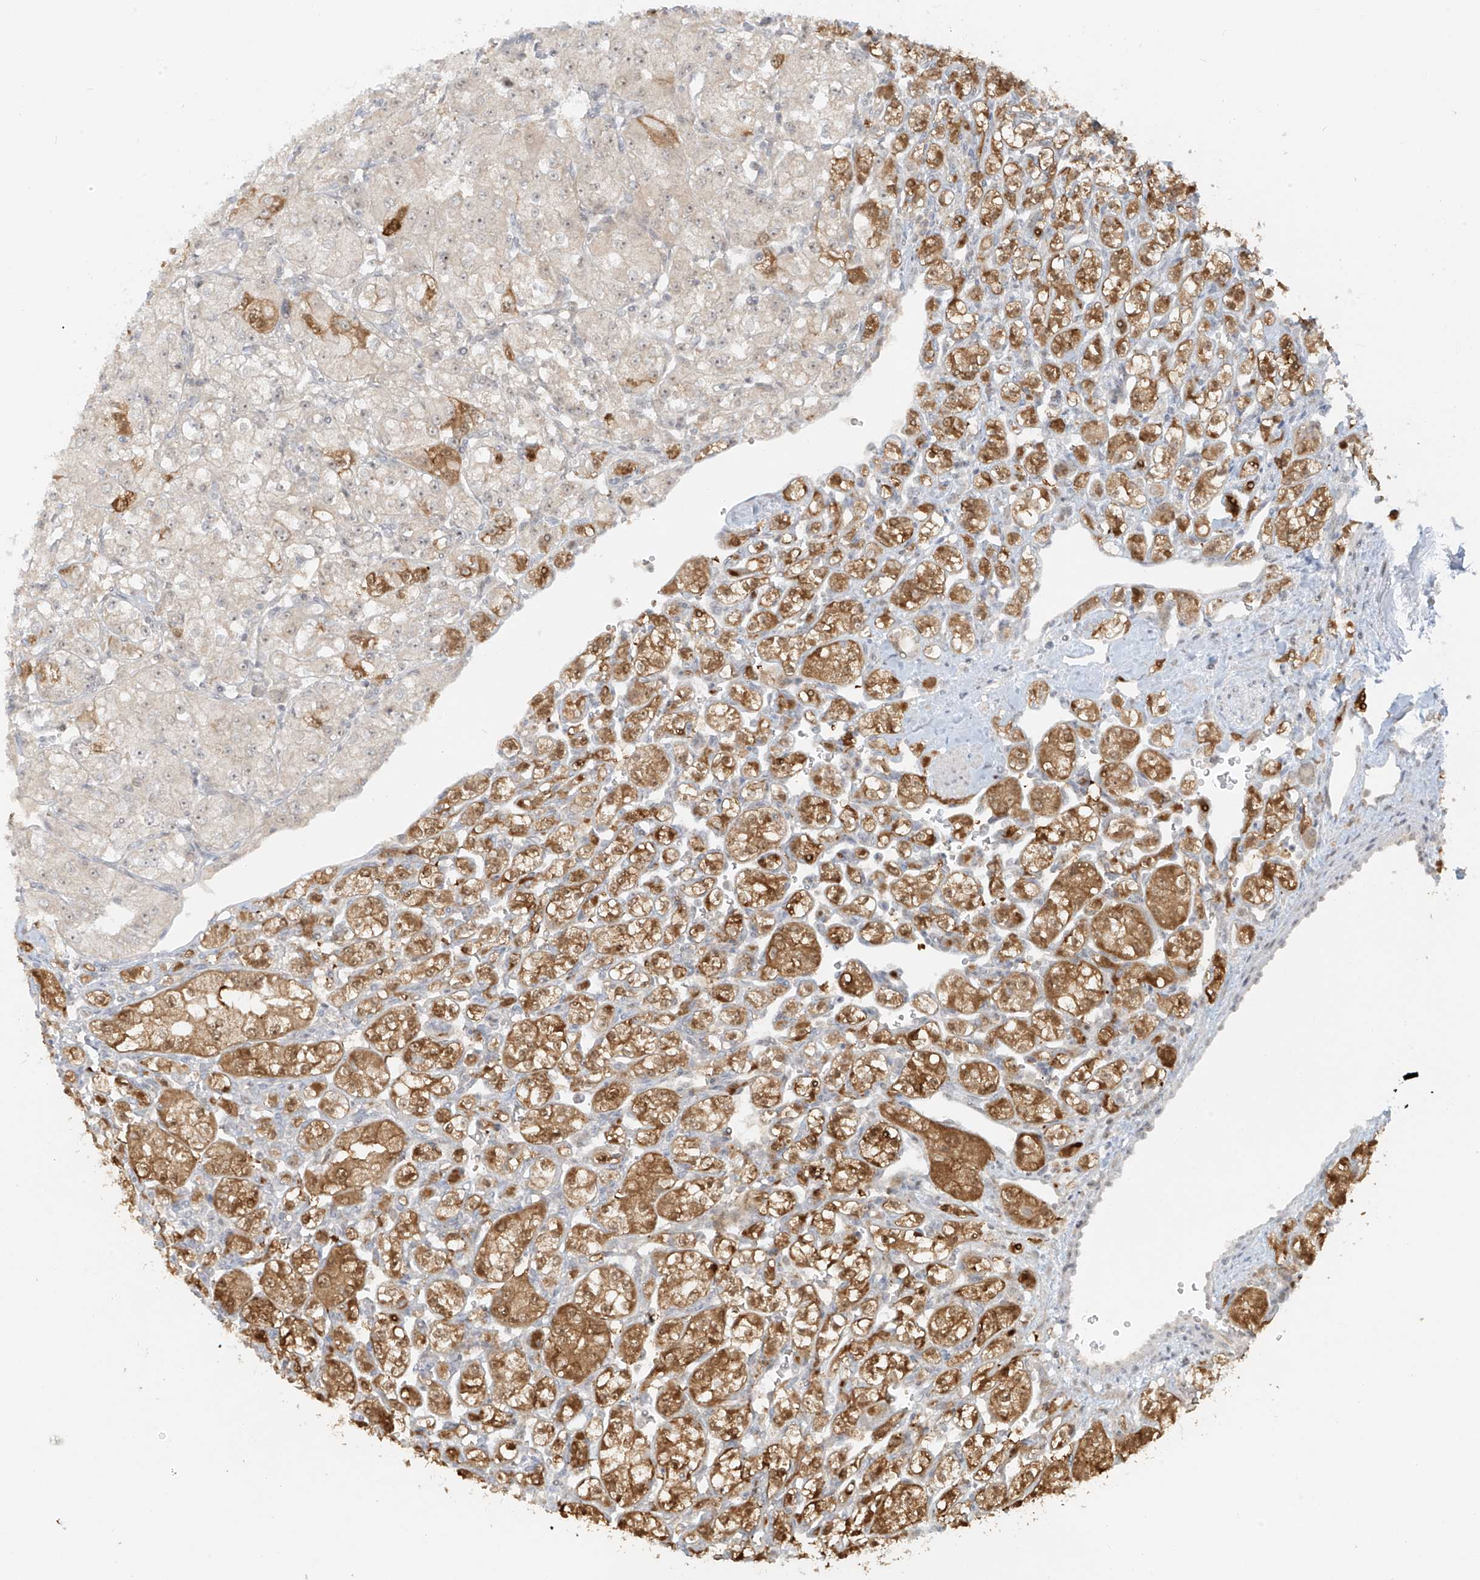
{"staining": {"intensity": "moderate", "quantity": ">75%", "location": "cytoplasmic/membranous"}, "tissue": "renal cancer", "cell_type": "Tumor cells", "image_type": "cancer", "snomed": [{"axis": "morphology", "description": "Adenocarcinoma, NOS"}, {"axis": "topography", "description": "Kidney"}], "caption": "Immunohistochemistry (DAB (3,3'-diaminobenzidine)) staining of human renal cancer displays moderate cytoplasmic/membranous protein staining in approximately >75% of tumor cells. Nuclei are stained in blue.", "gene": "MIPEP", "patient": {"sex": "male", "age": 77}}